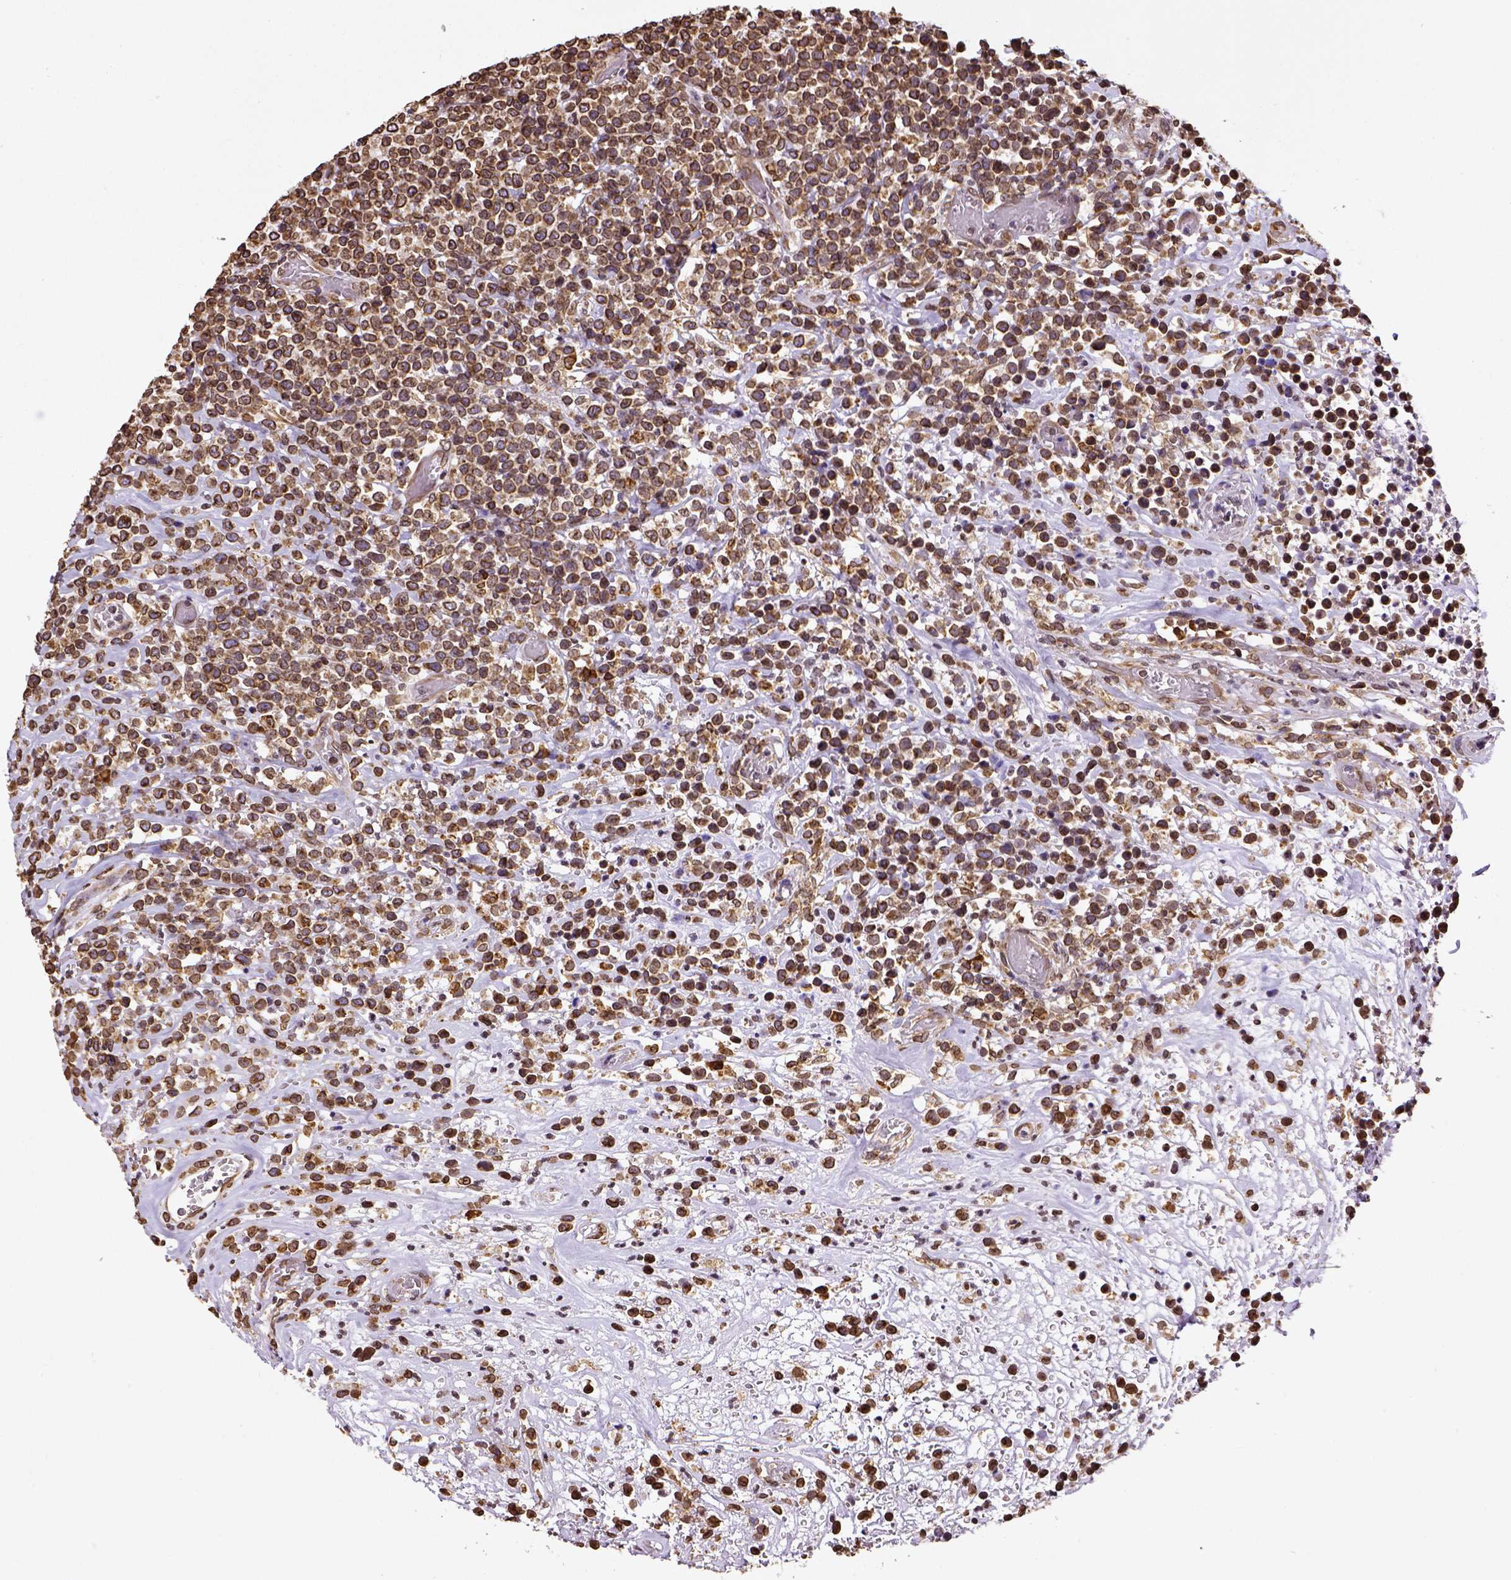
{"staining": {"intensity": "strong", "quantity": ">75%", "location": "cytoplasmic/membranous,nuclear"}, "tissue": "lymphoma", "cell_type": "Tumor cells", "image_type": "cancer", "snomed": [{"axis": "morphology", "description": "Malignant lymphoma, non-Hodgkin's type, High grade"}, {"axis": "topography", "description": "Soft tissue"}], "caption": "Human malignant lymphoma, non-Hodgkin's type (high-grade) stained with a brown dye shows strong cytoplasmic/membranous and nuclear positive staining in about >75% of tumor cells.", "gene": "MTDH", "patient": {"sex": "female", "age": 56}}